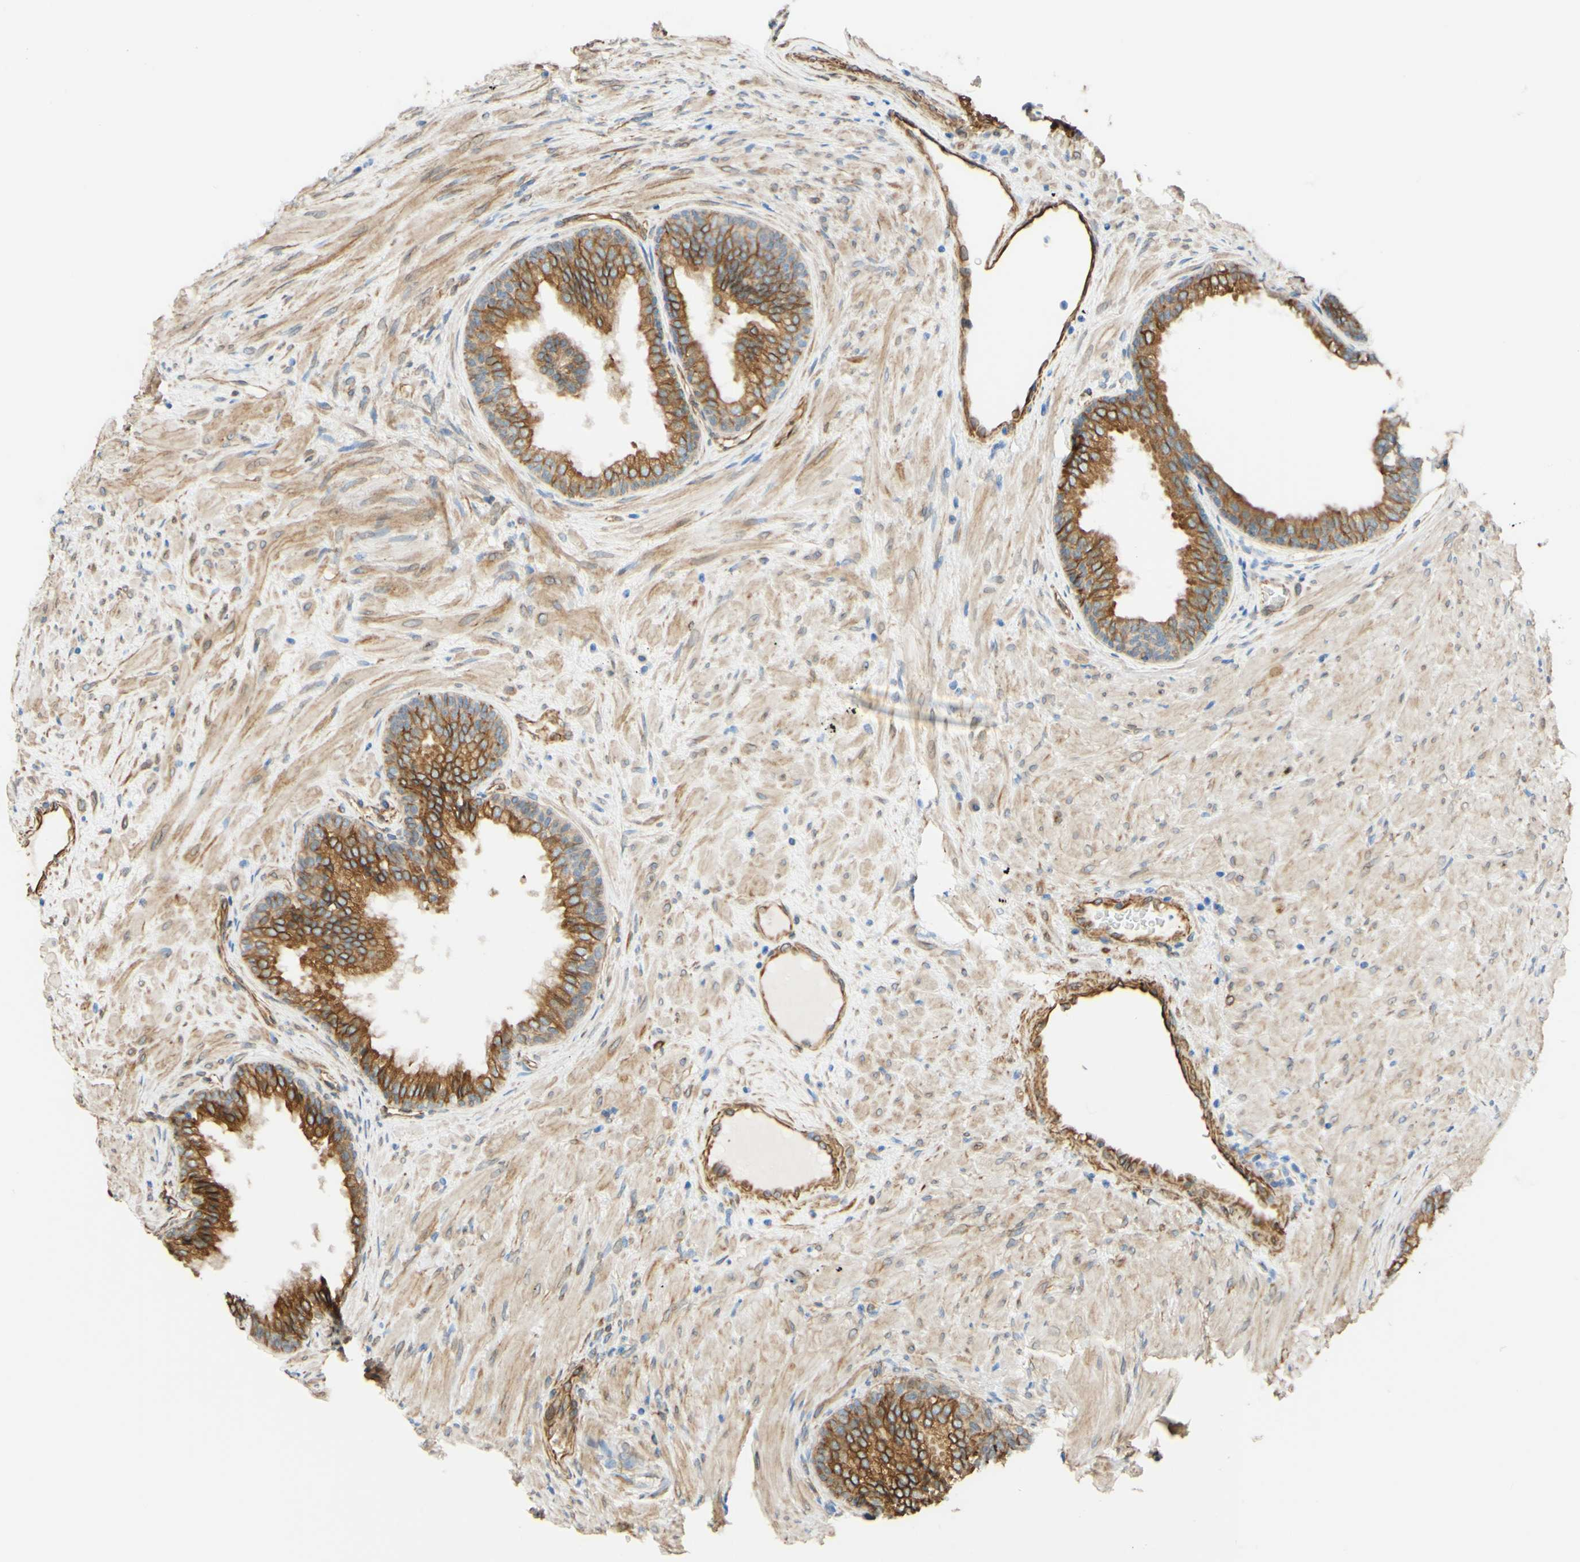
{"staining": {"intensity": "strong", "quantity": ">75%", "location": "cytoplasmic/membranous"}, "tissue": "prostate", "cell_type": "Glandular cells", "image_type": "normal", "snomed": [{"axis": "morphology", "description": "Normal tissue, NOS"}, {"axis": "topography", "description": "Prostate"}], "caption": "Benign prostate demonstrates strong cytoplasmic/membranous staining in about >75% of glandular cells, visualized by immunohistochemistry. The staining is performed using DAB (3,3'-diaminobenzidine) brown chromogen to label protein expression. The nuclei are counter-stained blue using hematoxylin.", "gene": "ENDOD1", "patient": {"sex": "male", "age": 76}}